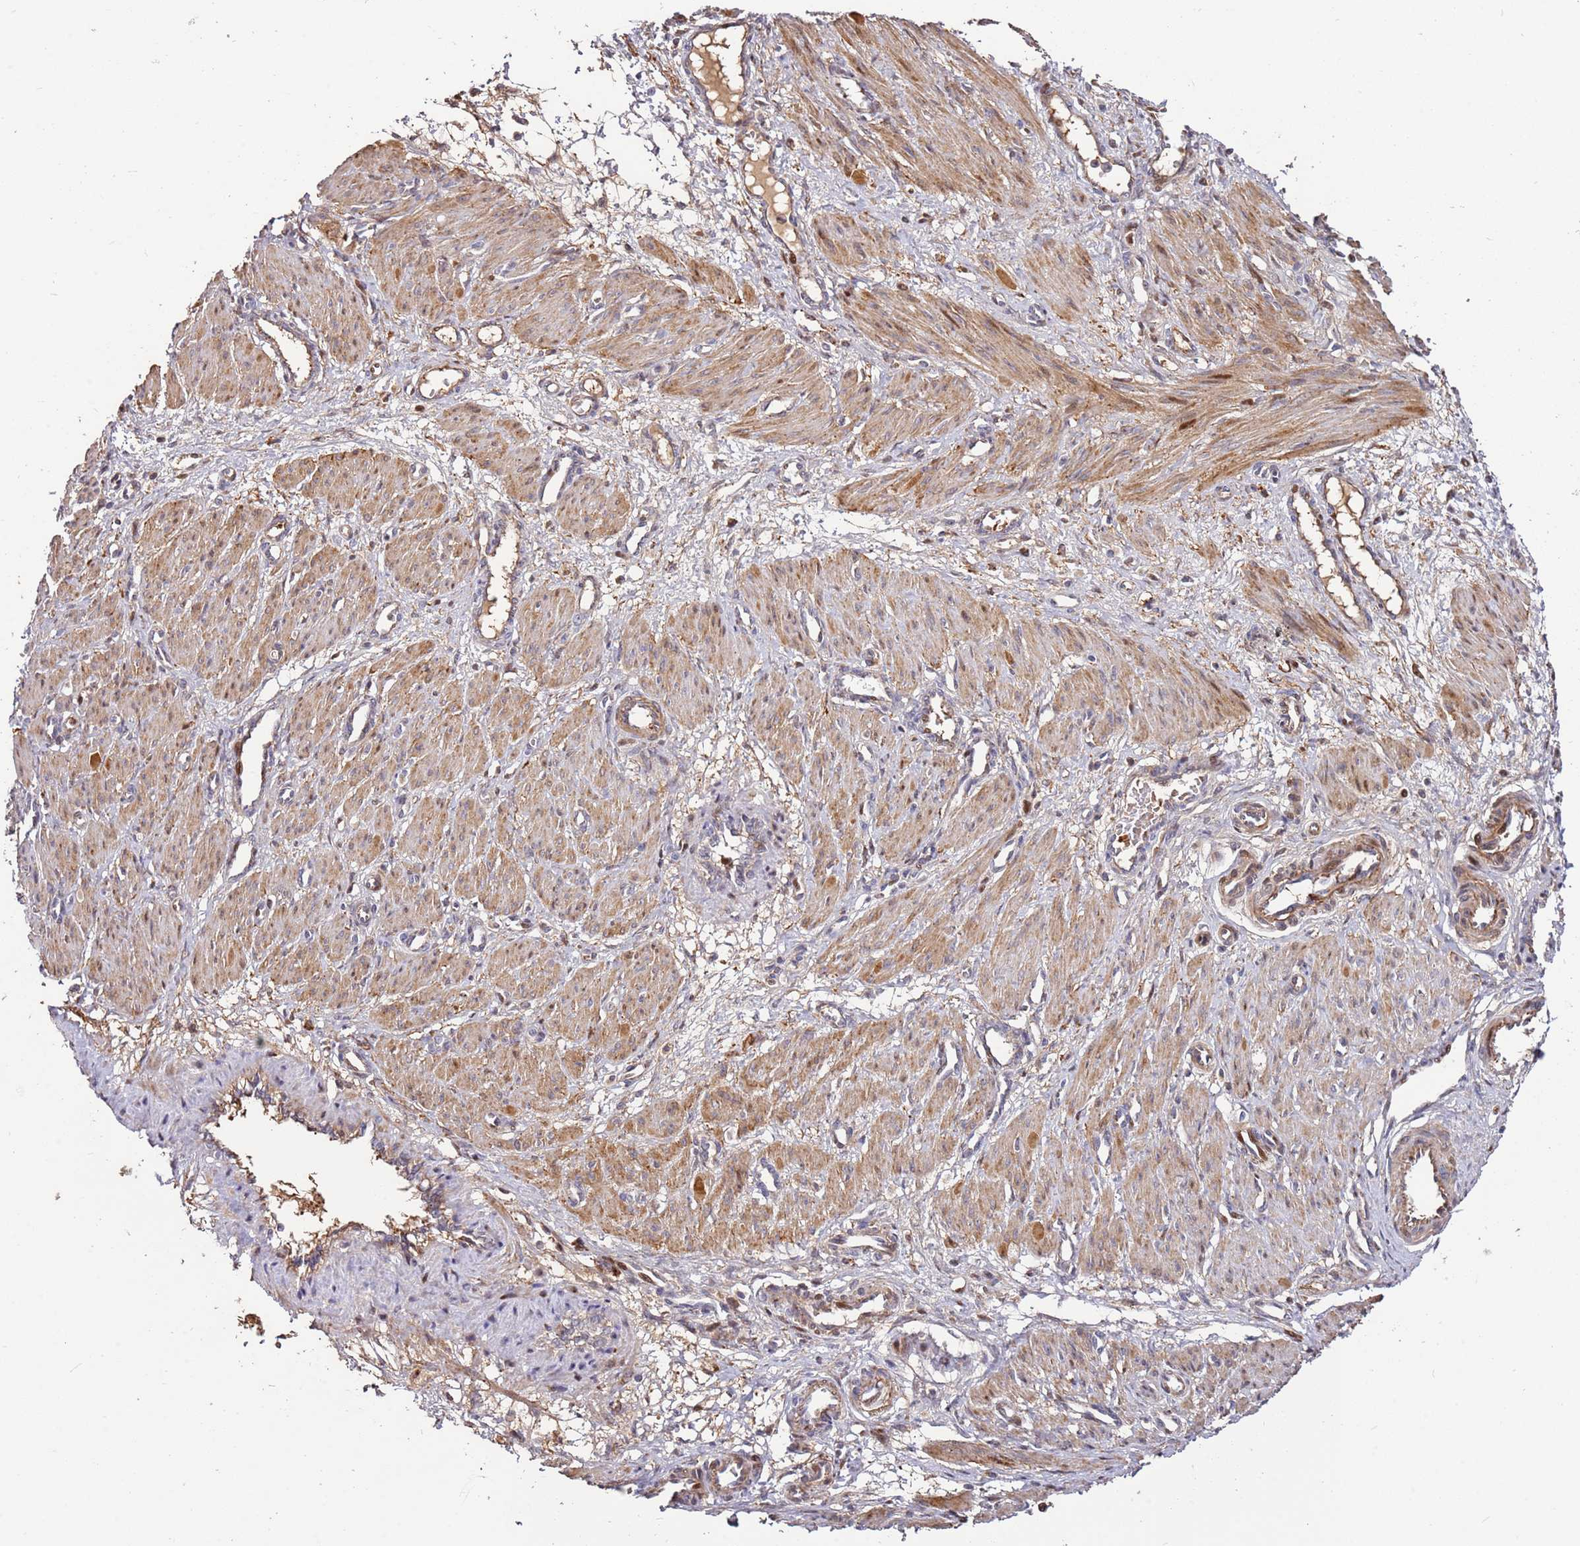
{"staining": {"intensity": "moderate", "quantity": "25%-75%", "location": "cytoplasmic/membranous"}, "tissue": "smooth muscle", "cell_type": "Smooth muscle cells", "image_type": "normal", "snomed": [{"axis": "morphology", "description": "Normal tissue, NOS"}, {"axis": "topography", "description": "Endometrium"}], "caption": "Smooth muscle cells exhibit medium levels of moderate cytoplasmic/membranous staining in about 25%-75% of cells in normal human smooth muscle. (IHC, brightfield microscopy, high magnification).", "gene": "RHBDL1", "patient": {"sex": "female", "age": 33}}